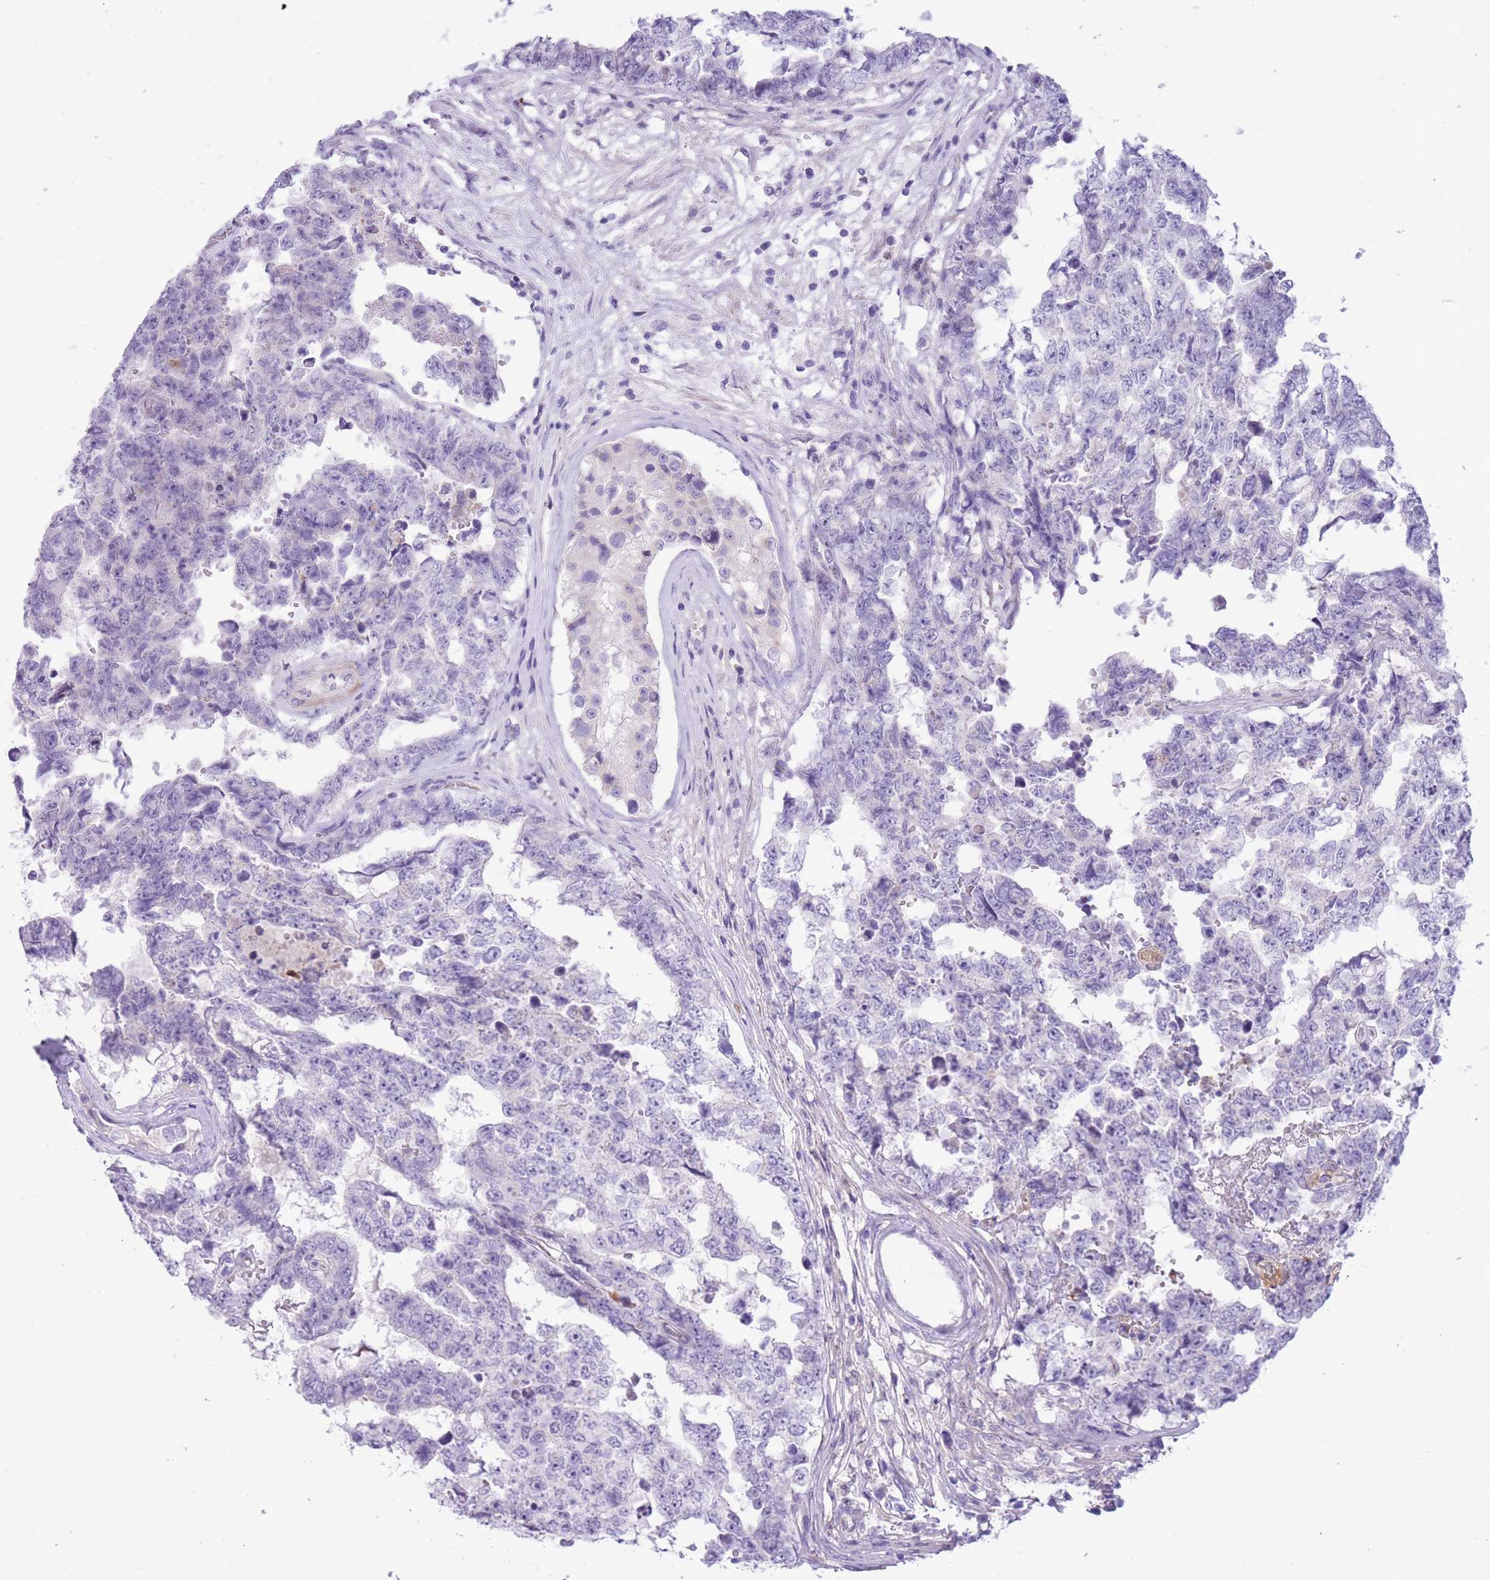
{"staining": {"intensity": "negative", "quantity": "none", "location": "none"}, "tissue": "testis cancer", "cell_type": "Tumor cells", "image_type": "cancer", "snomed": [{"axis": "morphology", "description": "Normal tissue, NOS"}, {"axis": "morphology", "description": "Carcinoma, Embryonal, NOS"}, {"axis": "topography", "description": "Testis"}, {"axis": "topography", "description": "Epididymis"}], "caption": "Photomicrograph shows no significant protein staining in tumor cells of testis cancer (embryonal carcinoma). The staining is performed using DAB (3,3'-diaminobenzidine) brown chromogen with nuclei counter-stained in using hematoxylin.", "gene": "OR6M1", "patient": {"sex": "male", "age": 25}}